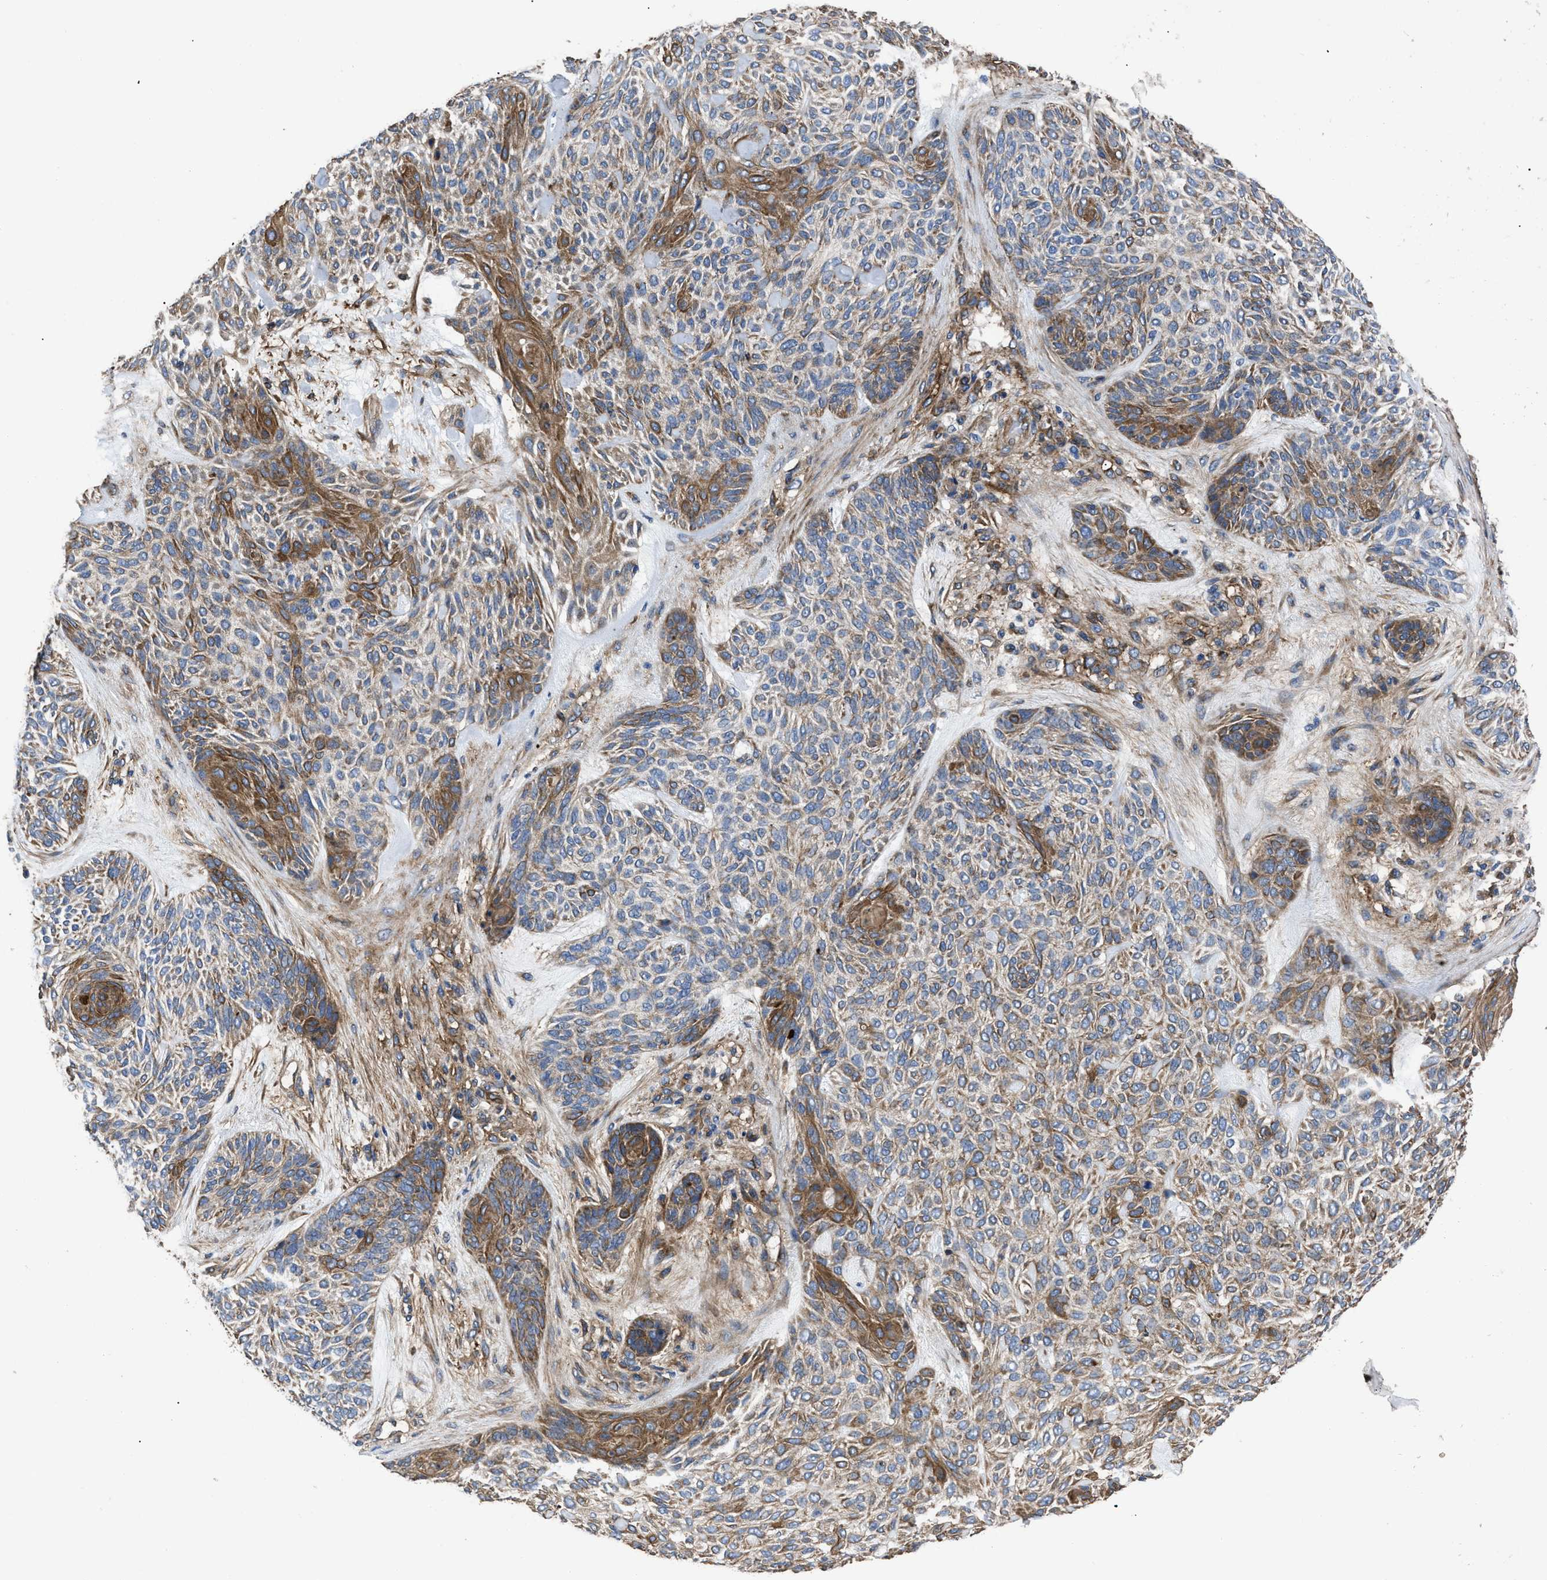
{"staining": {"intensity": "moderate", "quantity": "25%-75%", "location": "cytoplasmic/membranous"}, "tissue": "skin cancer", "cell_type": "Tumor cells", "image_type": "cancer", "snomed": [{"axis": "morphology", "description": "Basal cell carcinoma"}, {"axis": "topography", "description": "Skin"}], "caption": "Basal cell carcinoma (skin) stained with DAB immunohistochemistry (IHC) shows medium levels of moderate cytoplasmic/membranous positivity in approximately 25%-75% of tumor cells. (brown staining indicates protein expression, while blue staining denotes nuclei).", "gene": "NT5E", "patient": {"sex": "male", "age": 55}}